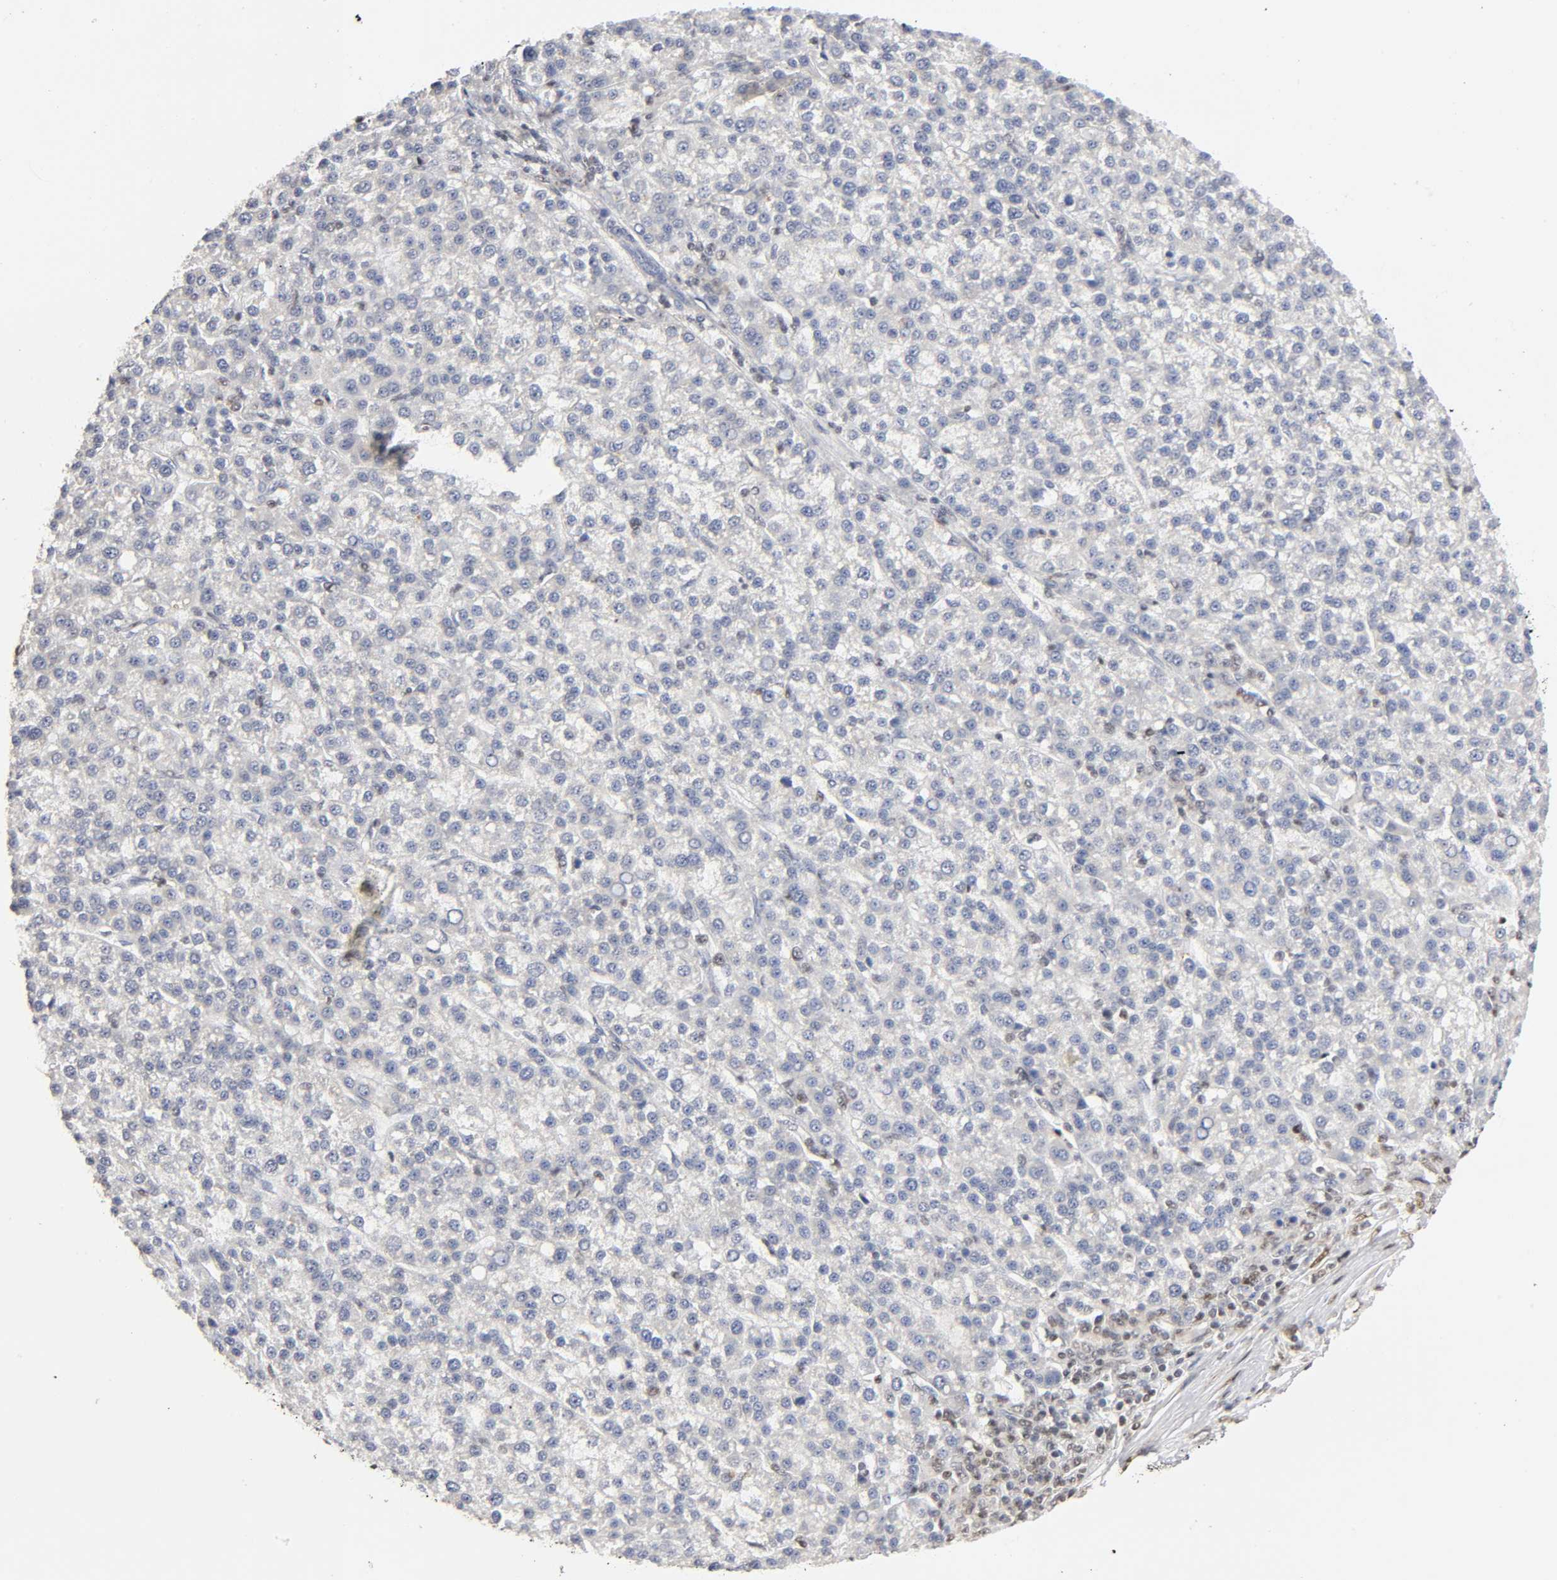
{"staining": {"intensity": "negative", "quantity": "none", "location": "none"}, "tissue": "liver cancer", "cell_type": "Tumor cells", "image_type": "cancer", "snomed": [{"axis": "morphology", "description": "Carcinoma, Hepatocellular, NOS"}, {"axis": "topography", "description": "Liver"}], "caption": "A histopathology image of human liver cancer (hepatocellular carcinoma) is negative for staining in tumor cells. (DAB (3,3'-diaminobenzidine) immunohistochemistry (IHC), high magnification).", "gene": "RUNX1", "patient": {"sex": "female", "age": 58}}